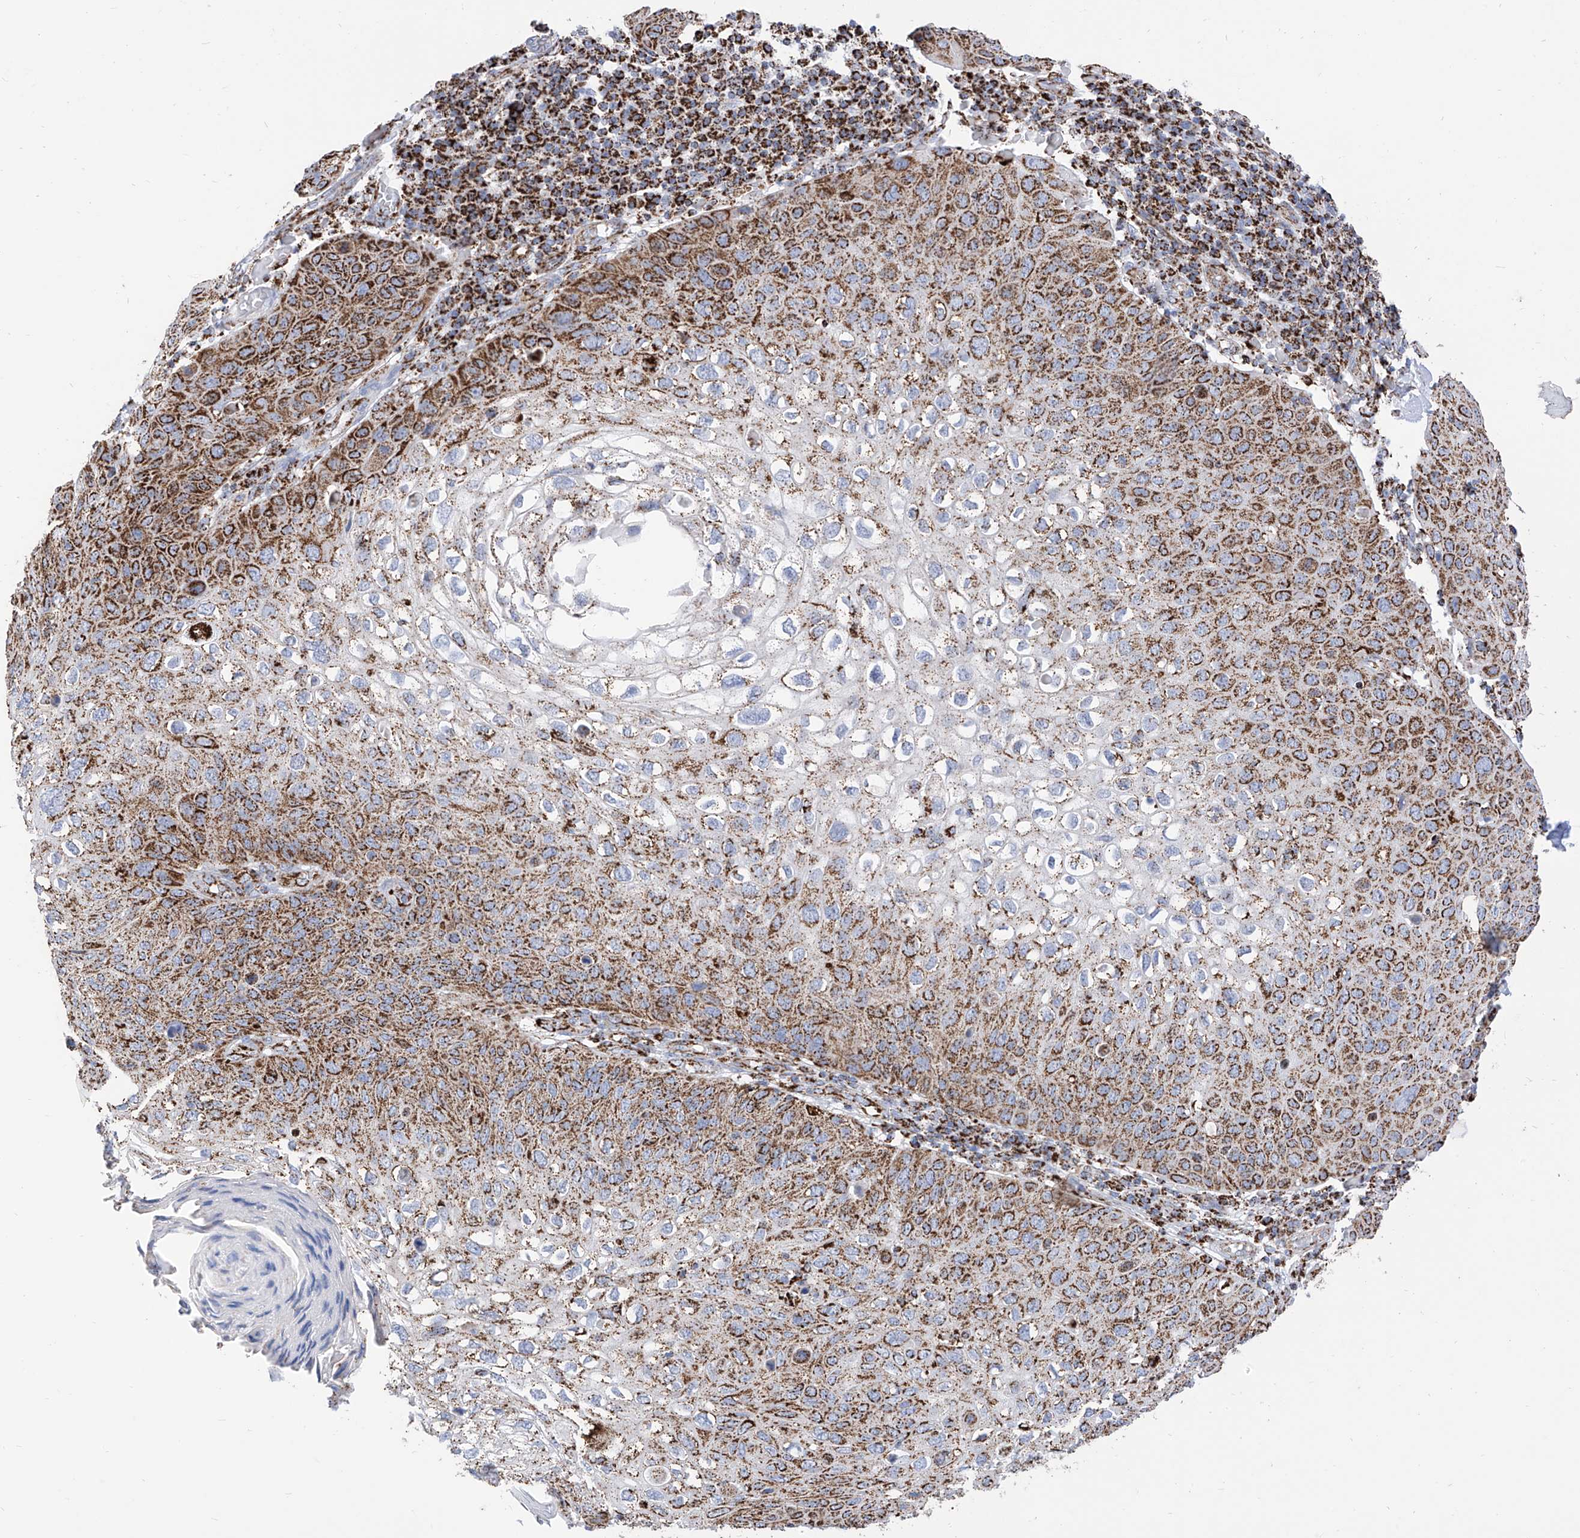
{"staining": {"intensity": "strong", "quantity": "25%-75%", "location": "cytoplasmic/membranous"}, "tissue": "skin cancer", "cell_type": "Tumor cells", "image_type": "cancer", "snomed": [{"axis": "morphology", "description": "Squamous cell carcinoma, NOS"}, {"axis": "topography", "description": "Skin"}], "caption": "This micrograph reveals immunohistochemistry (IHC) staining of human skin squamous cell carcinoma, with high strong cytoplasmic/membranous expression in about 25%-75% of tumor cells.", "gene": "COX5B", "patient": {"sex": "female", "age": 90}}